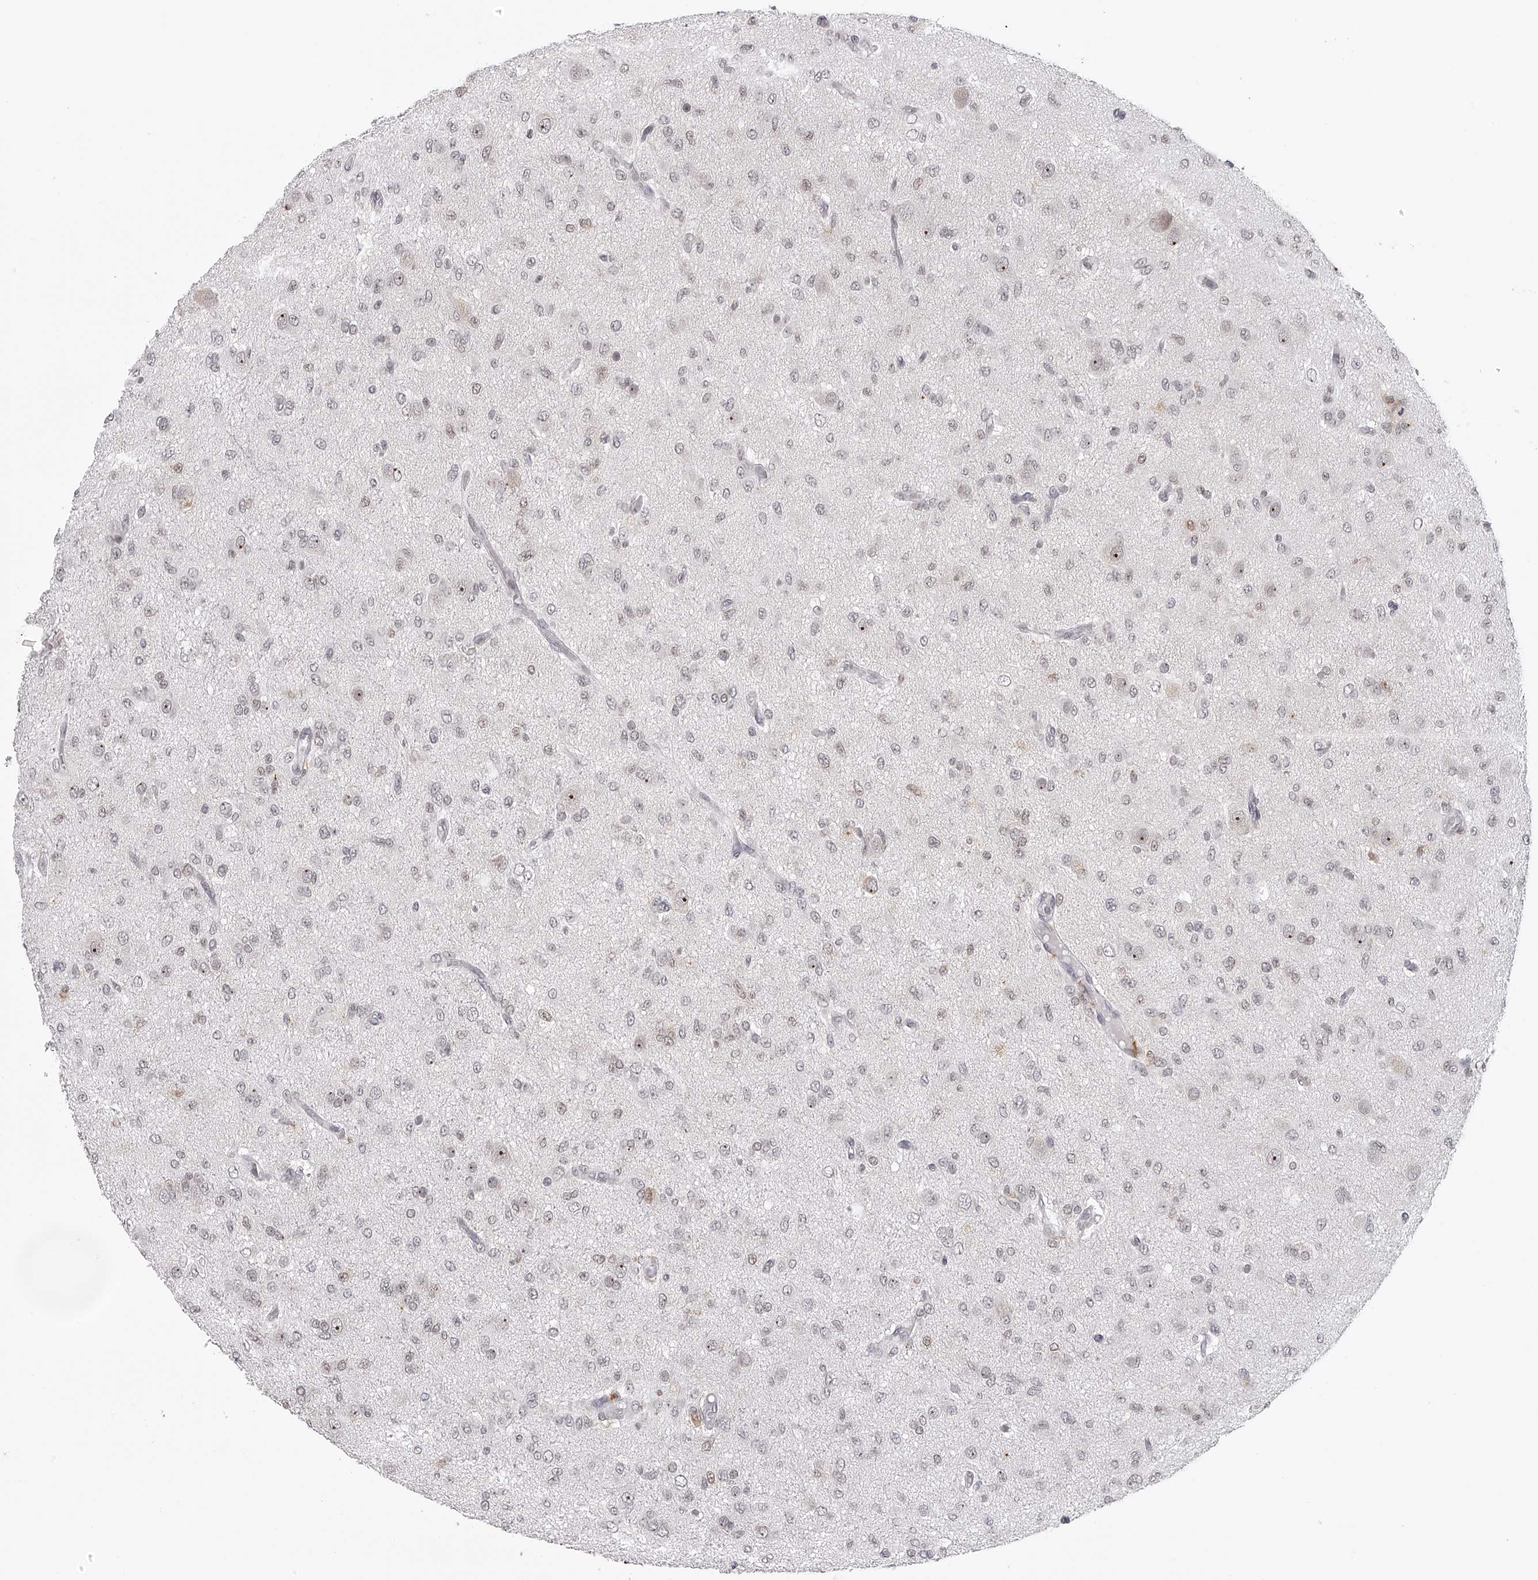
{"staining": {"intensity": "negative", "quantity": "none", "location": "none"}, "tissue": "glioma", "cell_type": "Tumor cells", "image_type": "cancer", "snomed": [{"axis": "morphology", "description": "Glioma, malignant, High grade"}, {"axis": "topography", "description": "Brain"}], "caption": "Protein analysis of malignant glioma (high-grade) demonstrates no significant positivity in tumor cells. (Brightfield microscopy of DAB immunohistochemistry (IHC) at high magnification).", "gene": "RNF220", "patient": {"sex": "female", "age": 59}}